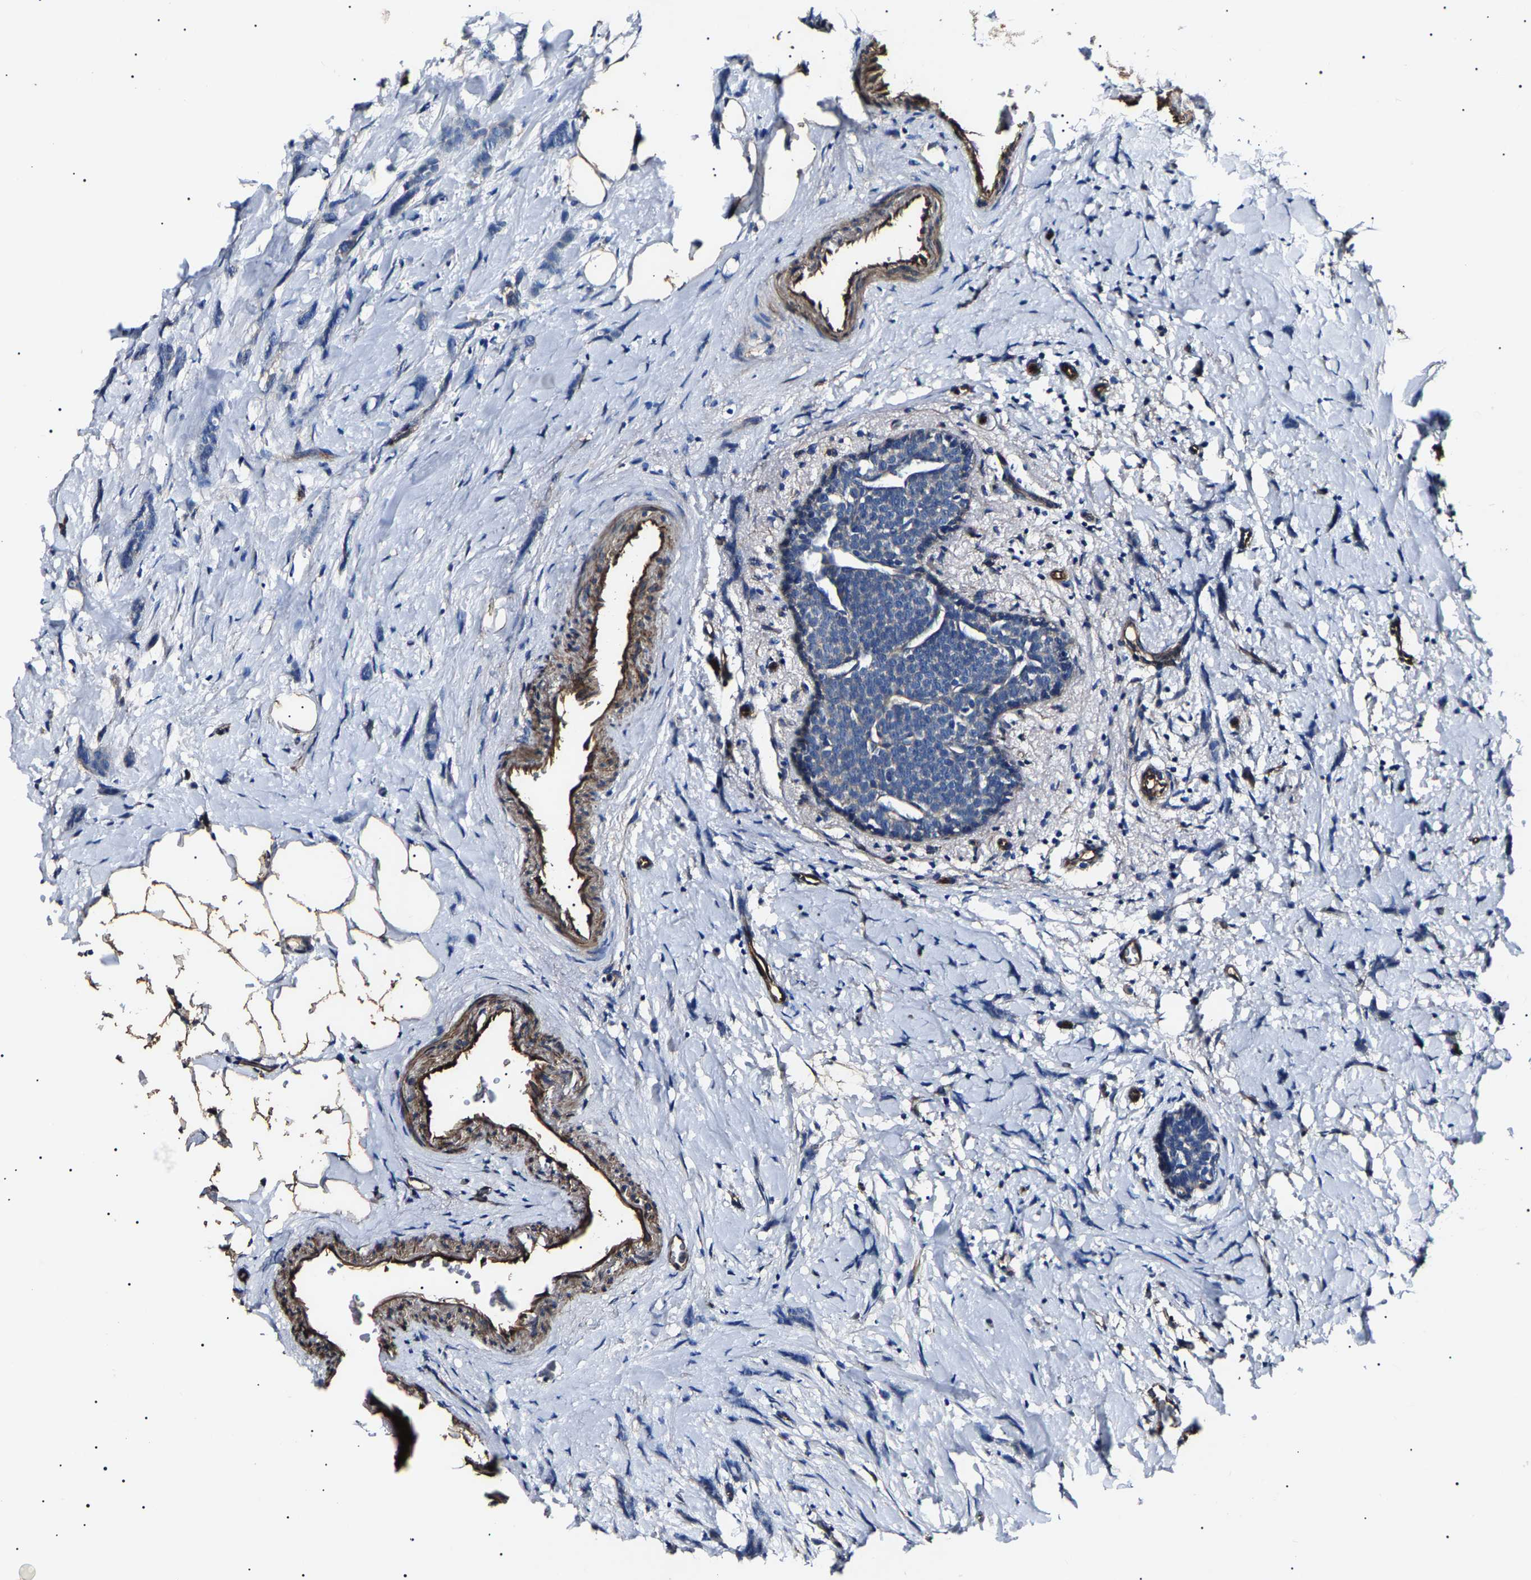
{"staining": {"intensity": "negative", "quantity": "none", "location": "none"}, "tissue": "breast cancer", "cell_type": "Tumor cells", "image_type": "cancer", "snomed": [{"axis": "morphology", "description": "Lobular carcinoma, in situ"}, {"axis": "morphology", "description": "Lobular carcinoma"}, {"axis": "topography", "description": "Breast"}], "caption": "There is no significant staining in tumor cells of breast lobular carcinoma.", "gene": "KLHL42", "patient": {"sex": "female", "age": 41}}